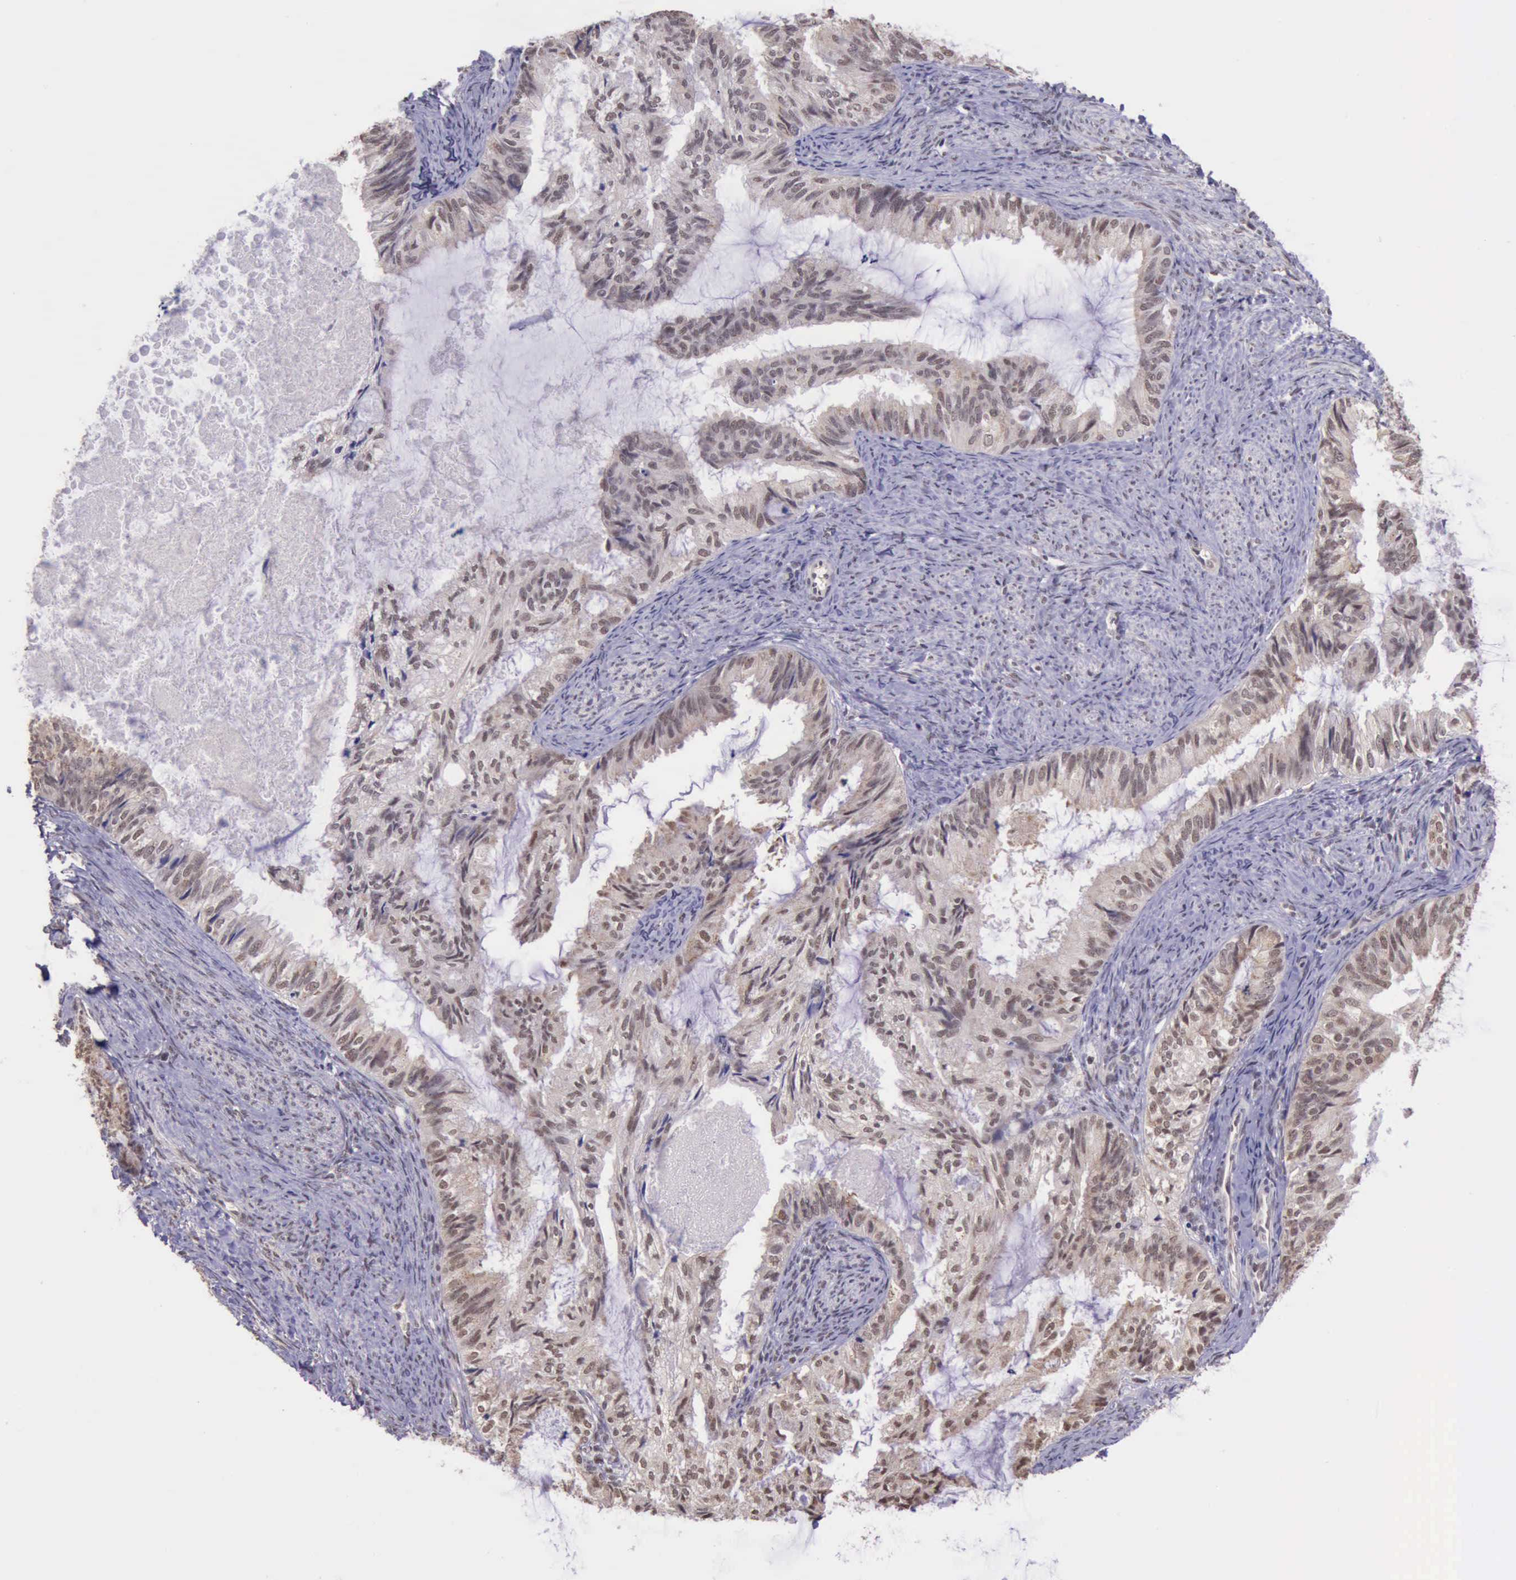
{"staining": {"intensity": "moderate", "quantity": ">75%", "location": "nuclear"}, "tissue": "endometrial cancer", "cell_type": "Tumor cells", "image_type": "cancer", "snomed": [{"axis": "morphology", "description": "Adenocarcinoma, NOS"}, {"axis": "topography", "description": "Endometrium"}], "caption": "Brown immunohistochemical staining in human adenocarcinoma (endometrial) displays moderate nuclear positivity in about >75% of tumor cells.", "gene": "PRPF39", "patient": {"sex": "female", "age": 86}}